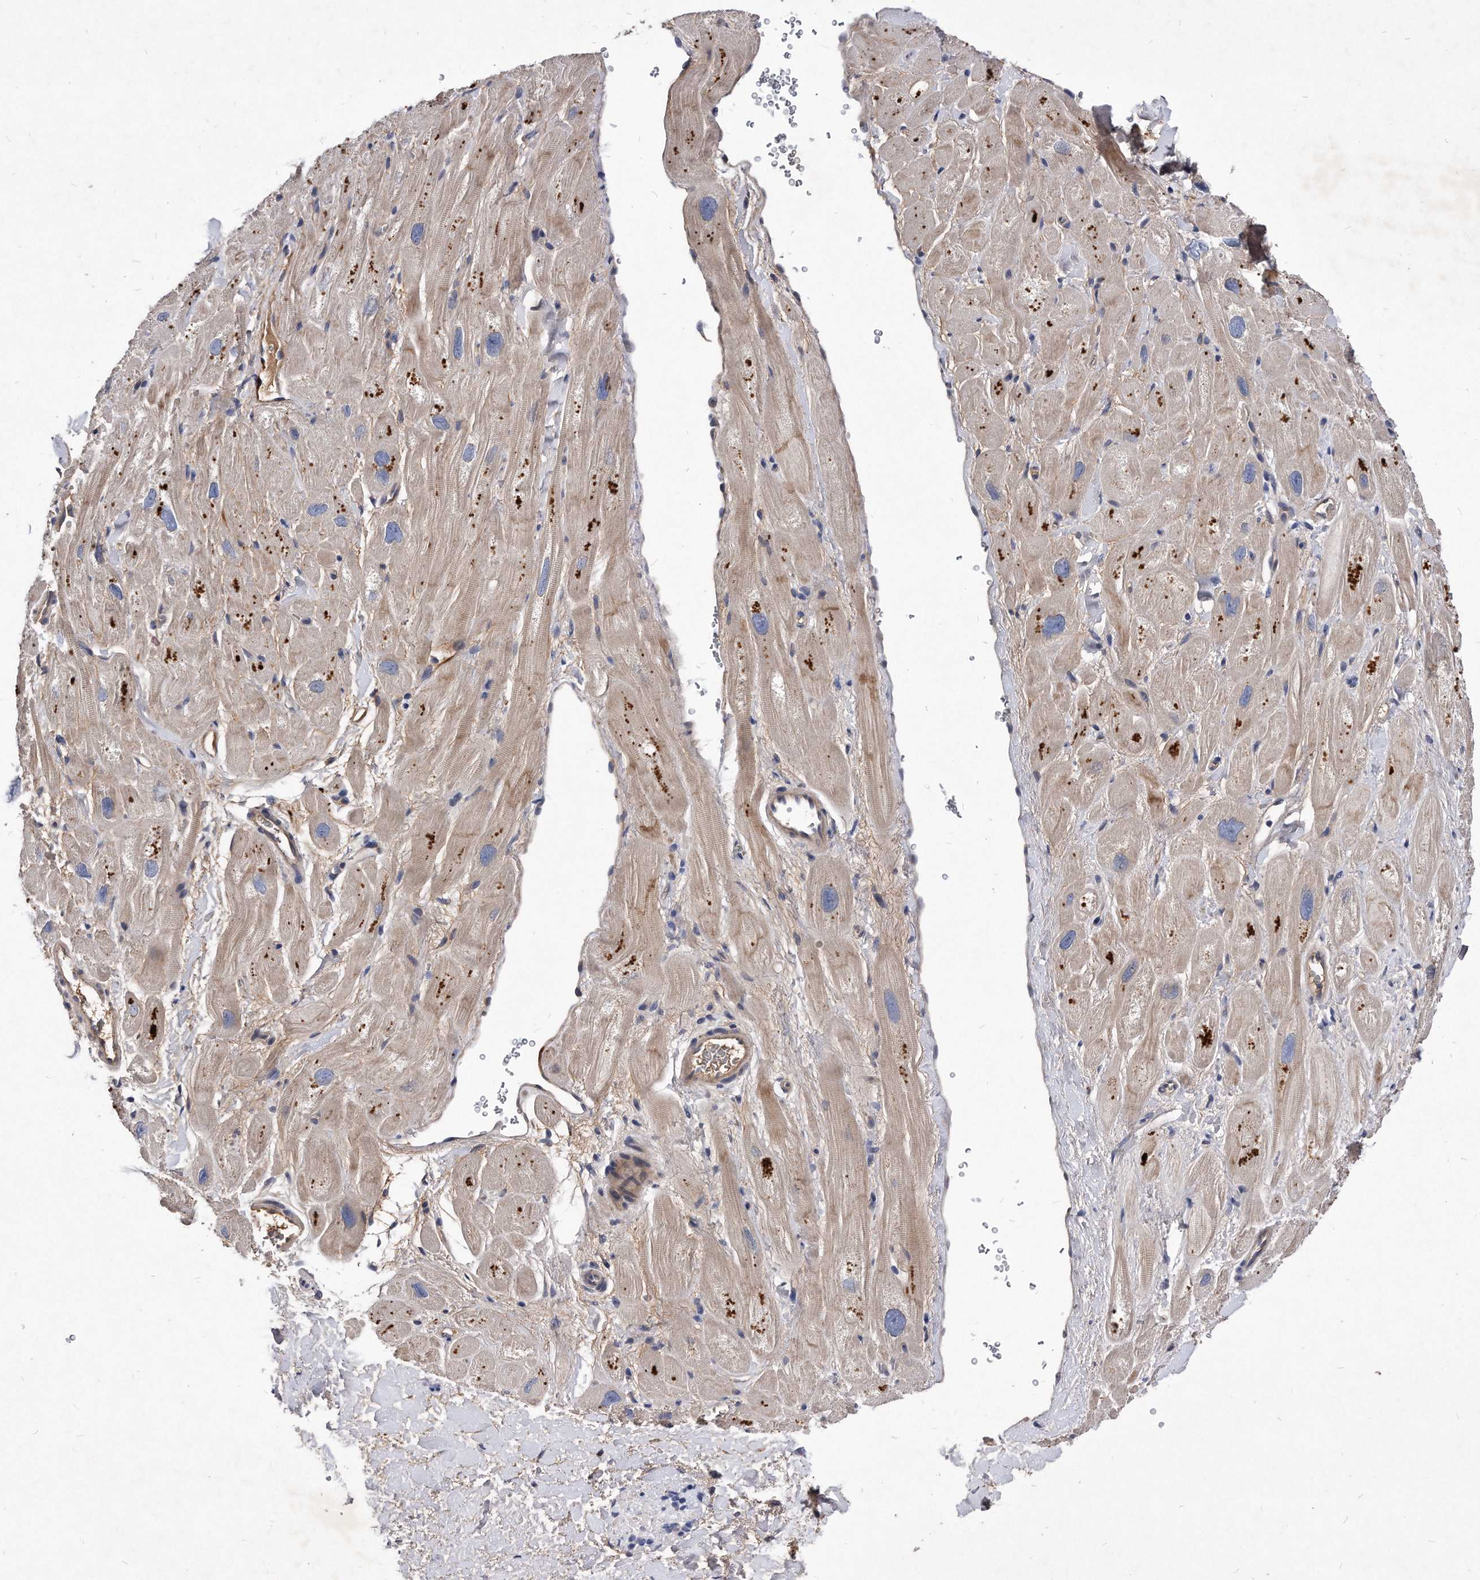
{"staining": {"intensity": "weak", "quantity": ">75%", "location": "cytoplasmic/membranous"}, "tissue": "heart muscle", "cell_type": "Cardiomyocytes", "image_type": "normal", "snomed": [{"axis": "morphology", "description": "Normal tissue, NOS"}, {"axis": "topography", "description": "Heart"}], "caption": "Immunohistochemical staining of normal heart muscle demonstrates >75% levels of weak cytoplasmic/membranous protein positivity in about >75% of cardiomyocytes. The staining is performed using DAB (3,3'-diaminobenzidine) brown chromogen to label protein expression. The nuclei are counter-stained blue using hematoxylin.", "gene": "MGAT4A", "patient": {"sex": "male", "age": 49}}